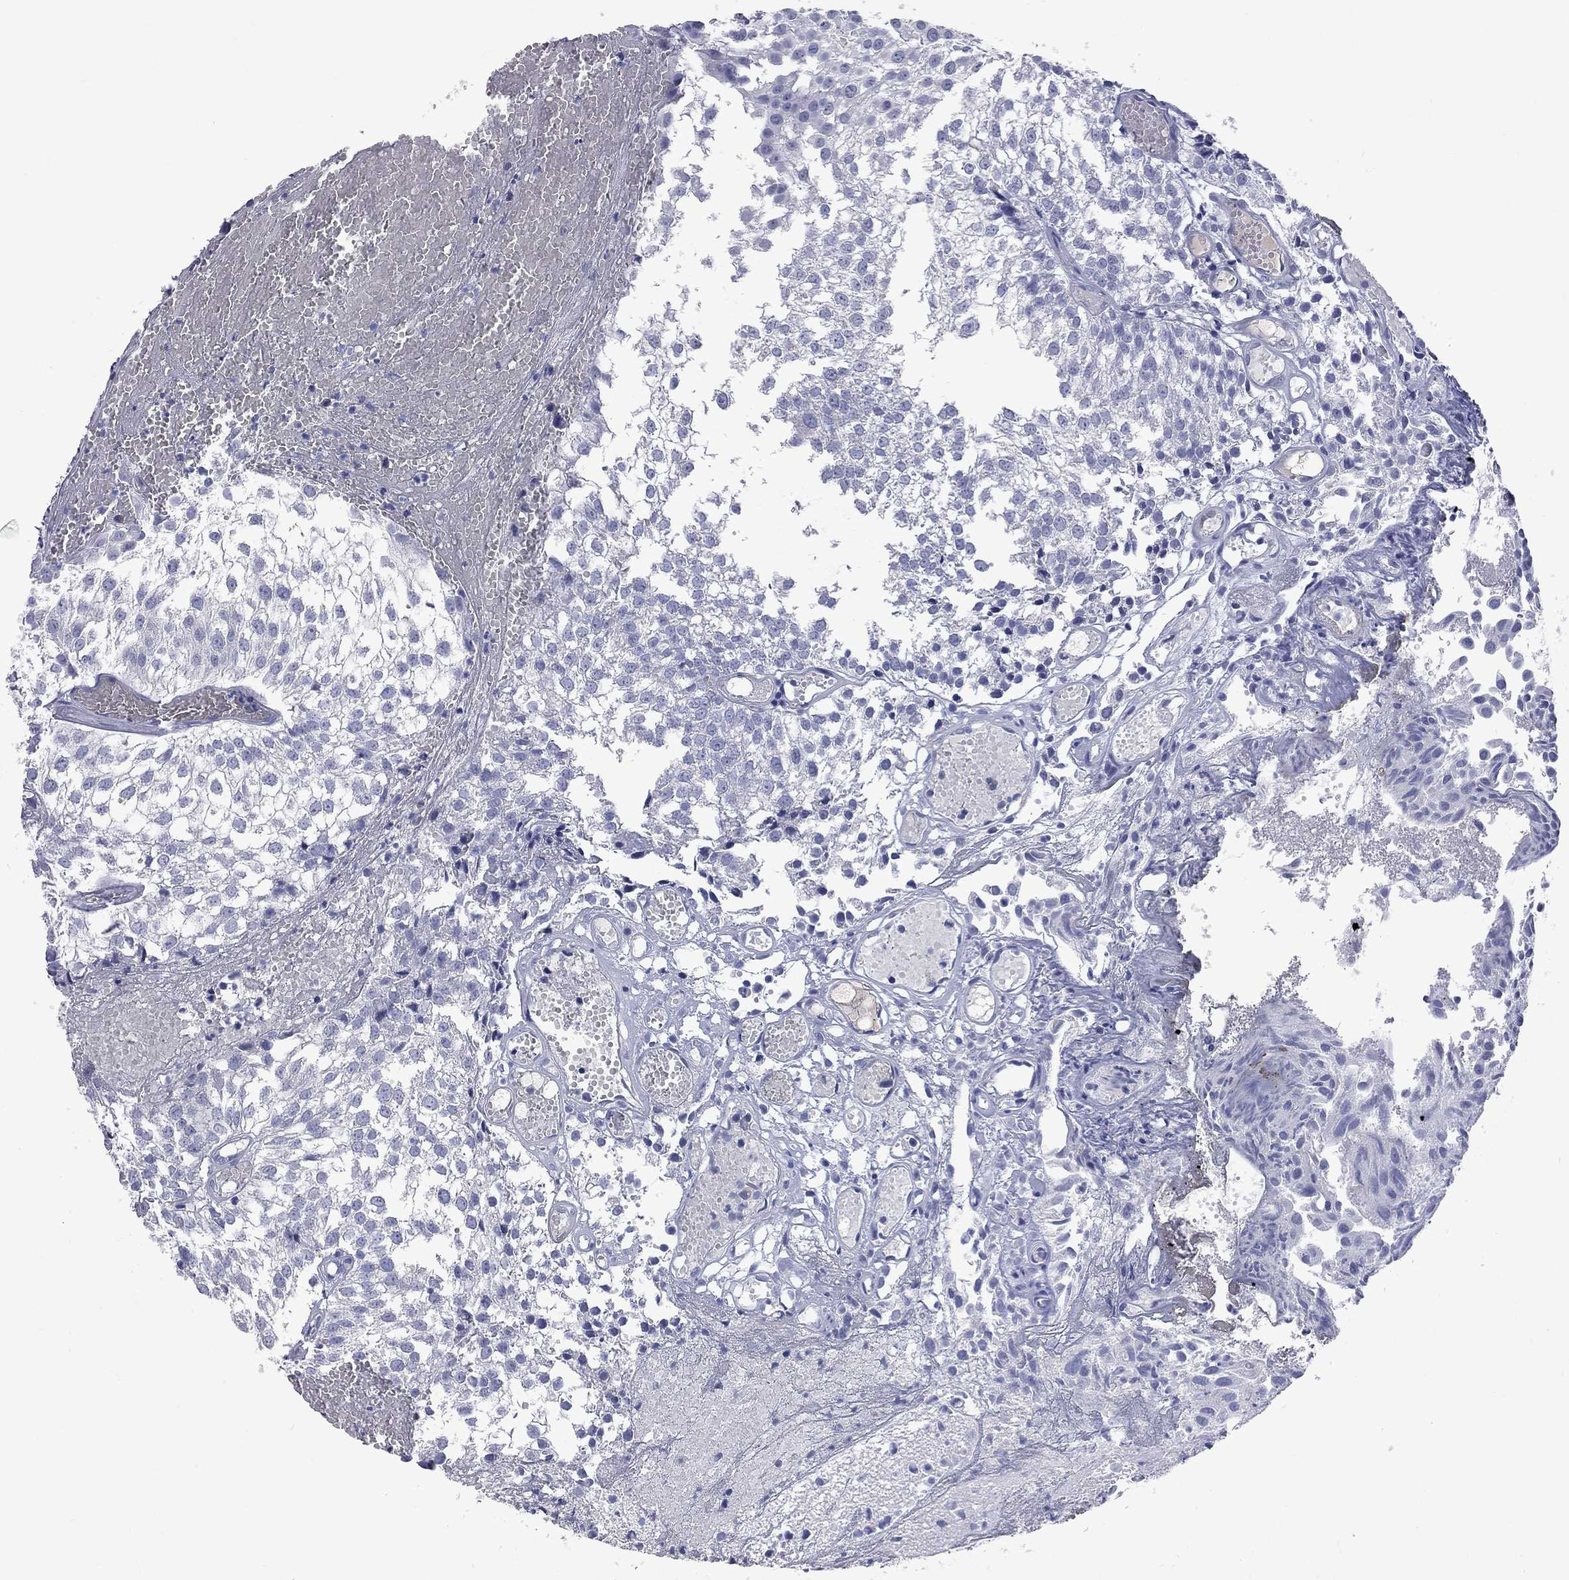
{"staining": {"intensity": "negative", "quantity": "none", "location": "none"}, "tissue": "urothelial cancer", "cell_type": "Tumor cells", "image_type": "cancer", "snomed": [{"axis": "morphology", "description": "Urothelial carcinoma, Low grade"}, {"axis": "topography", "description": "Urinary bladder"}], "caption": "Immunohistochemistry histopathology image of human urothelial cancer stained for a protein (brown), which demonstrates no positivity in tumor cells. Brightfield microscopy of immunohistochemistry (IHC) stained with DAB (brown) and hematoxylin (blue), captured at high magnification.", "gene": "KCND2", "patient": {"sex": "male", "age": 79}}